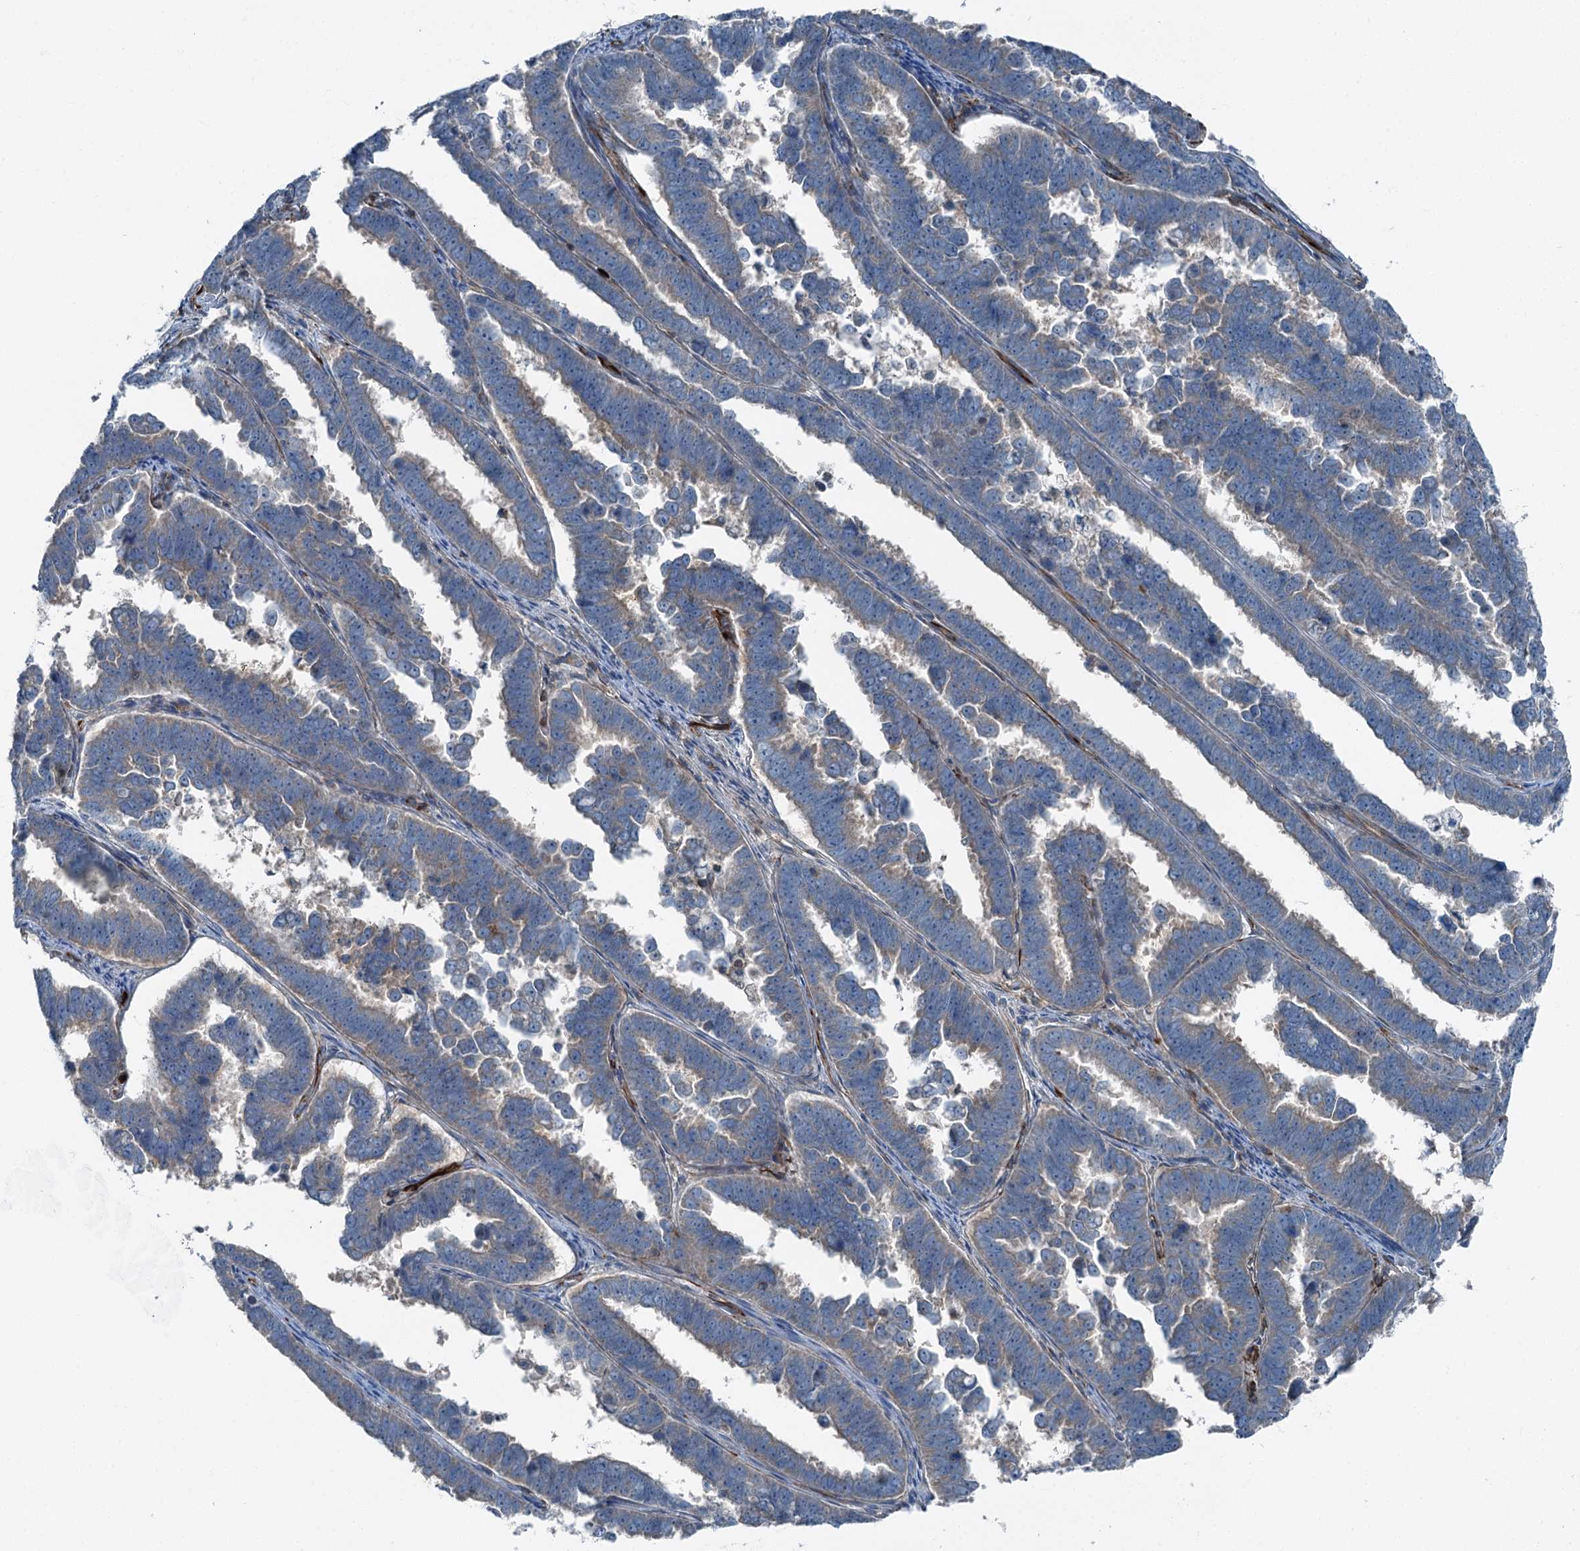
{"staining": {"intensity": "weak", "quantity": "25%-75%", "location": "cytoplasmic/membranous"}, "tissue": "endometrial cancer", "cell_type": "Tumor cells", "image_type": "cancer", "snomed": [{"axis": "morphology", "description": "Adenocarcinoma, NOS"}, {"axis": "topography", "description": "Endometrium"}], "caption": "This micrograph reveals immunohistochemistry (IHC) staining of human adenocarcinoma (endometrial), with low weak cytoplasmic/membranous positivity in approximately 25%-75% of tumor cells.", "gene": "AXL", "patient": {"sex": "female", "age": 75}}